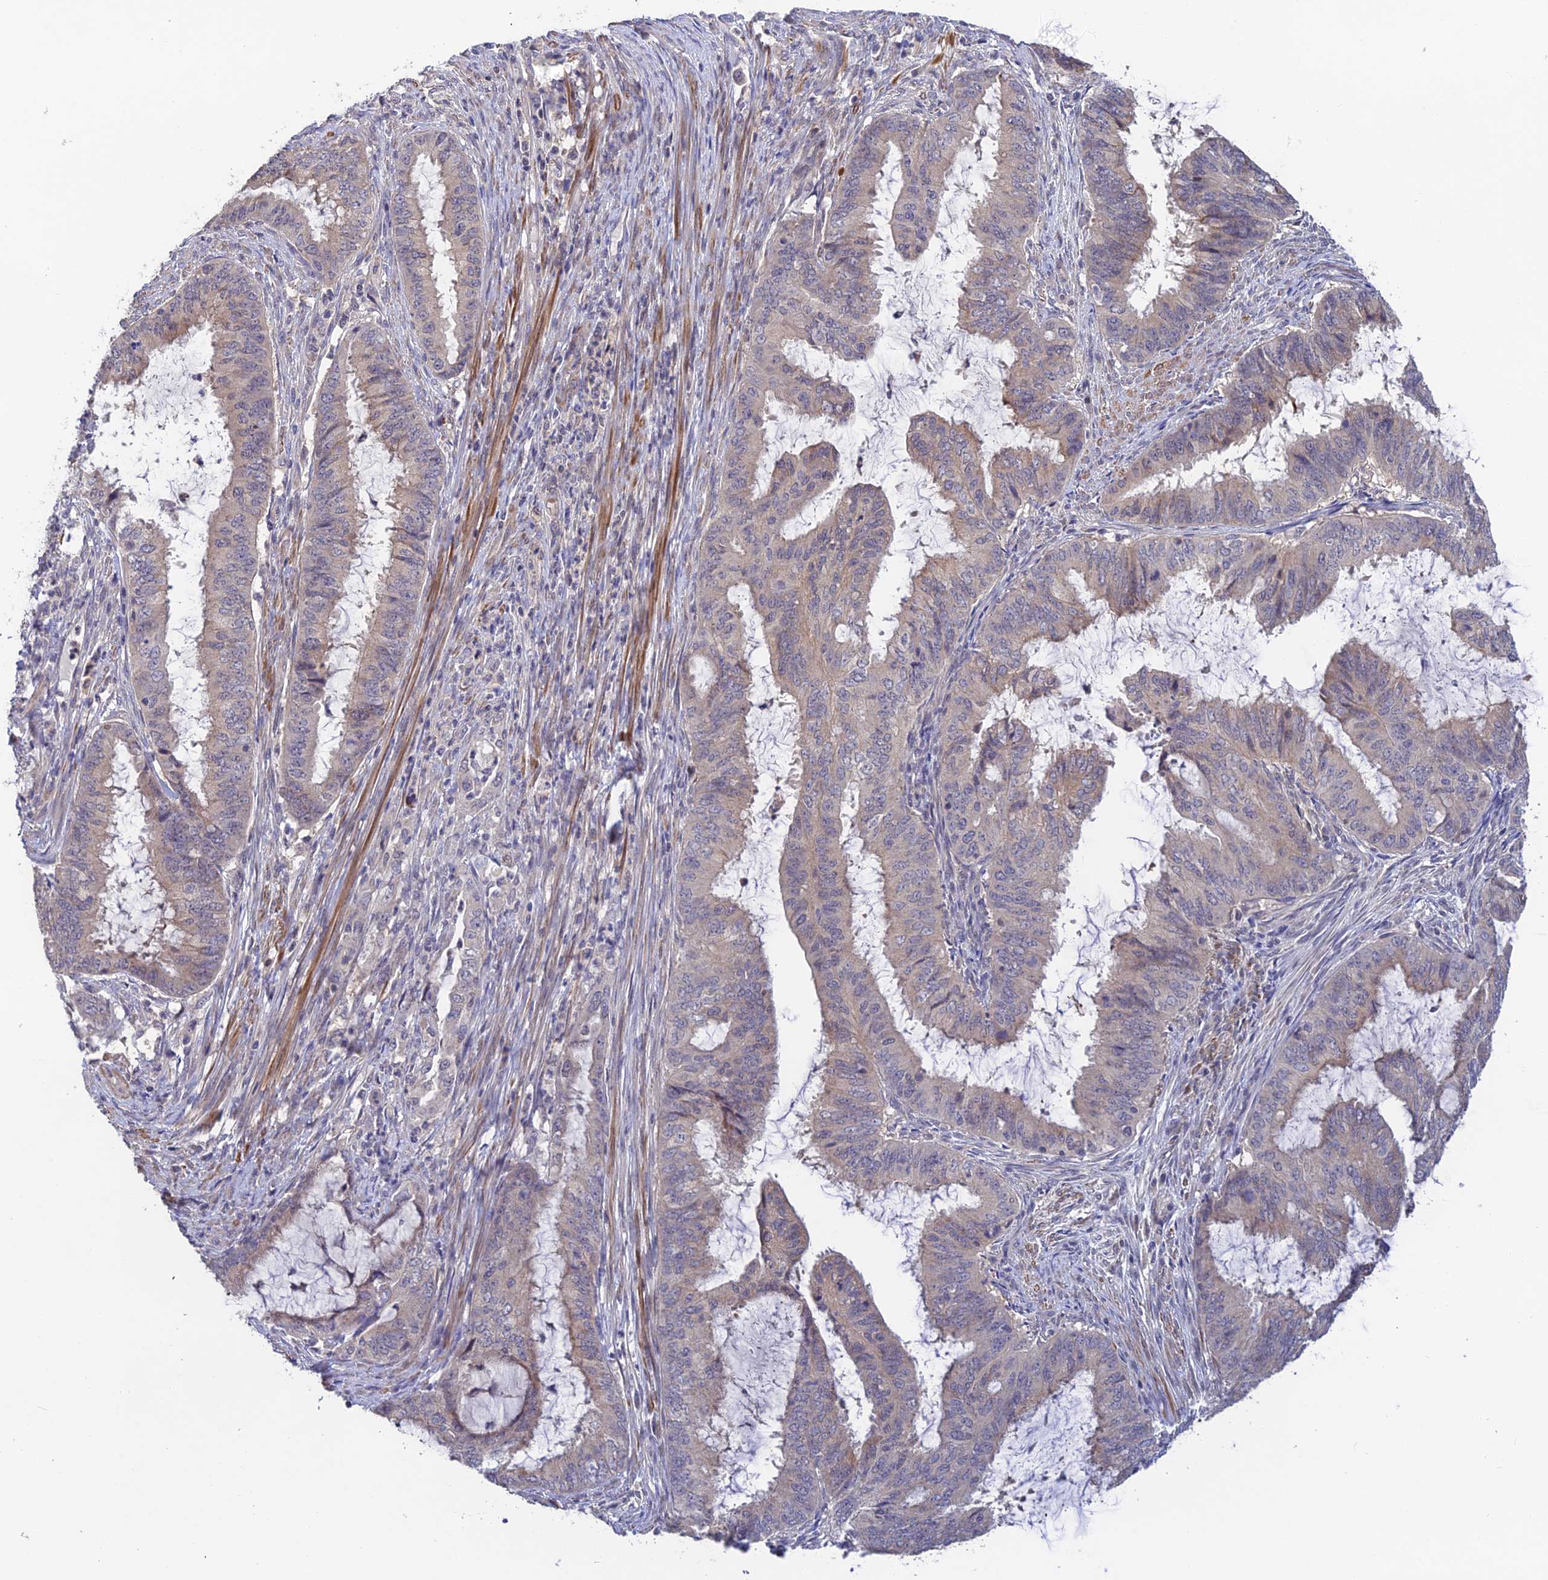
{"staining": {"intensity": "weak", "quantity": "<25%", "location": "cytoplasmic/membranous"}, "tissue": "endometrial cancer", "cell_type": "Tumor cells", "image_type": "cancer", "snomed": [{"axis": "morphology", "description": "Adenocarcinoma, NOS"}, {"axis": "topography", "description": "Endometrium"}], "caption": "An IHC photomicrograph of endometrial adenocarcinoma is shown. There is no staining in tumor cells of endometrial adenocarcinoma.", "gene": "CWH43", "patient": {"sex": "female", "age": 51}}